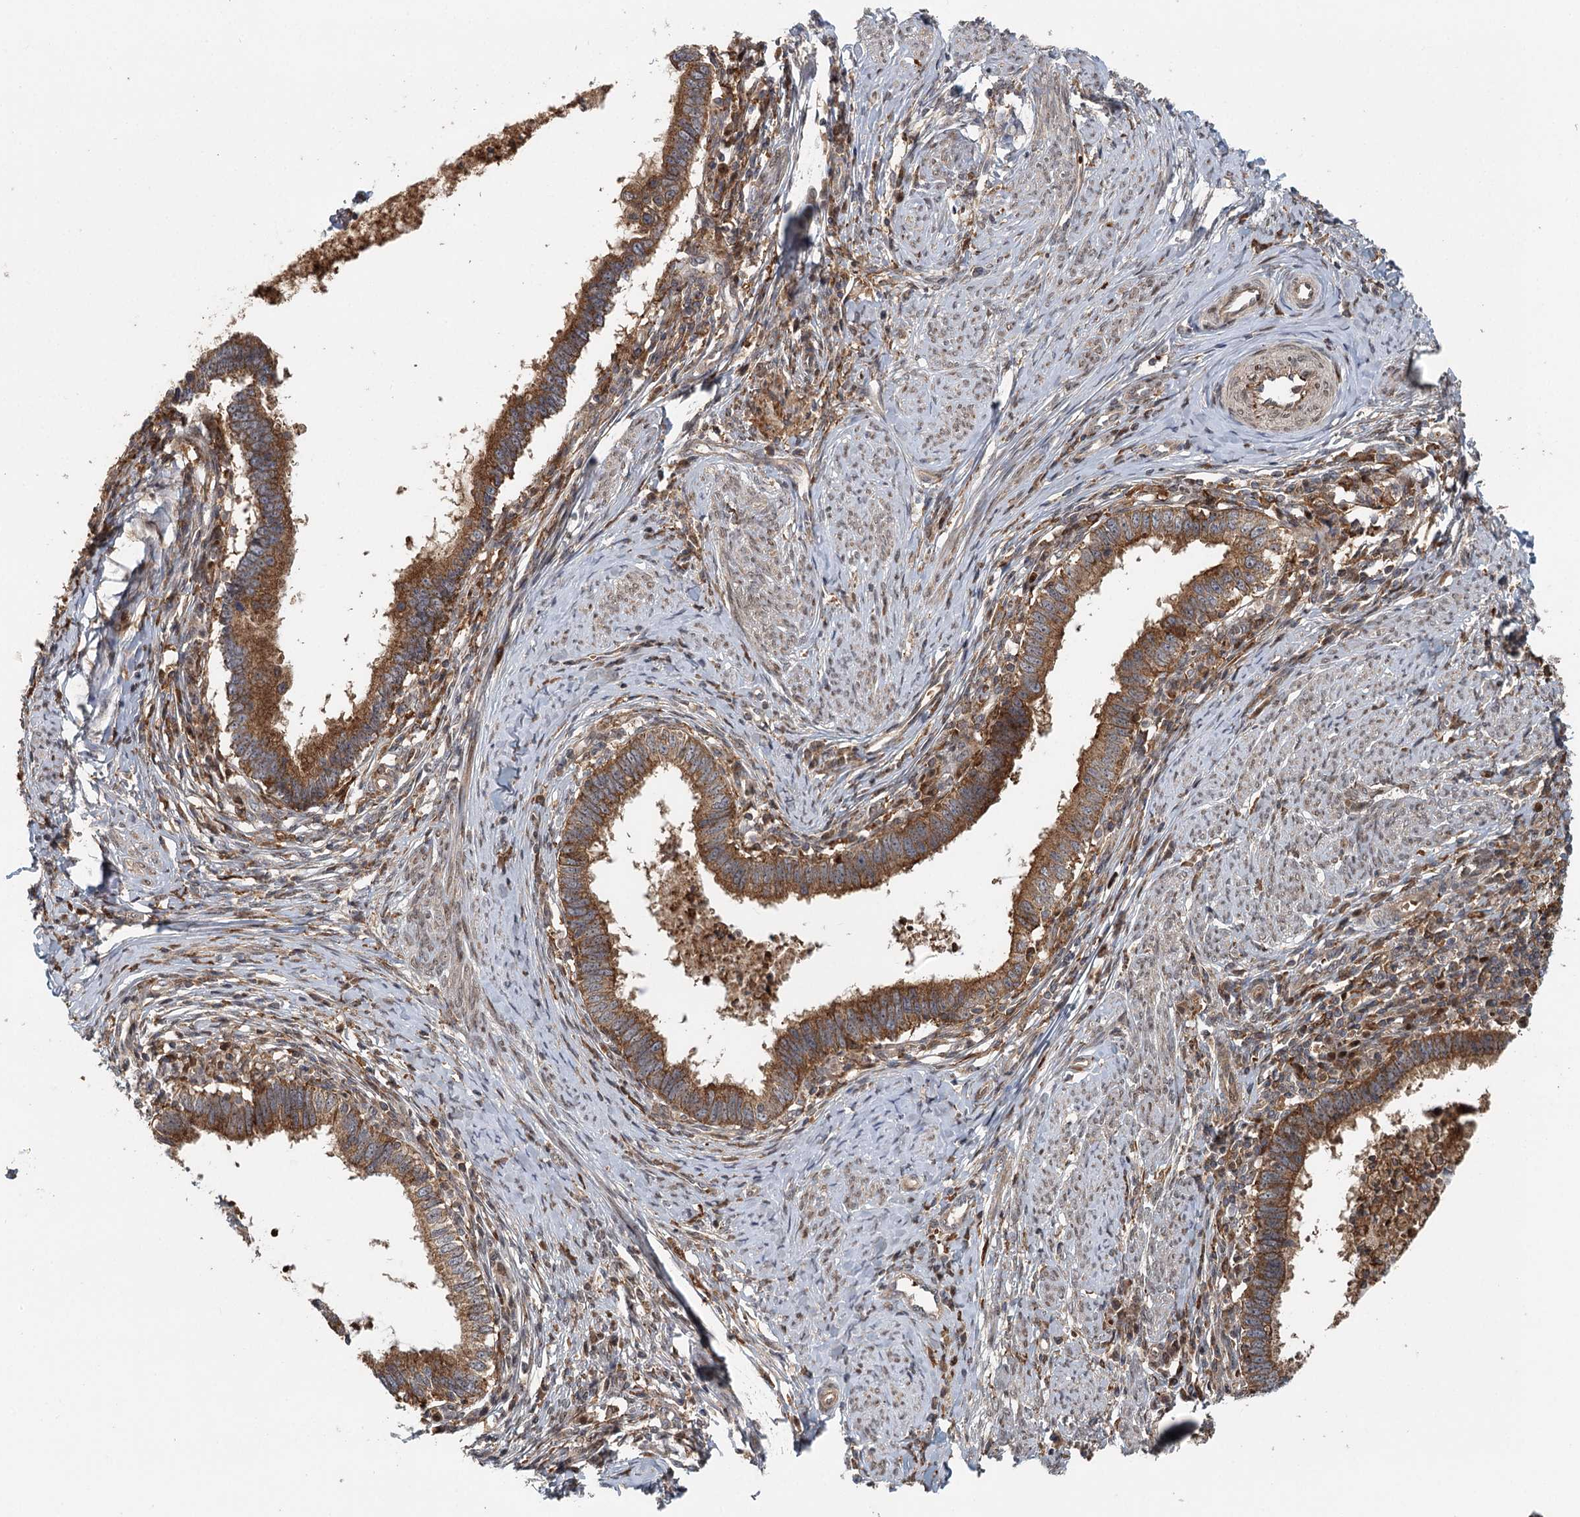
{"staining": {"intensity": "strong", "quantity": ">75%", "location": "cytoplasmic/membranous"}, "tissue": "cervical cancer", "cell_type": "Tumor cells", "image_type": "cancer", "snomed": [{"axis": "morphology", "description": "Adenocarcinoma, NOS"}, {"axis": "topography", "description": "Cervix"}], "caption": "Immunohistochemistry (IHC) (DAB) staining of cervical adenocarcinoma shows strong cytoplasmic/membranous protein staining in about >75% of tumor cells.", "gene": "RNF111", "patient": {"sex": "female", "age": 36}}